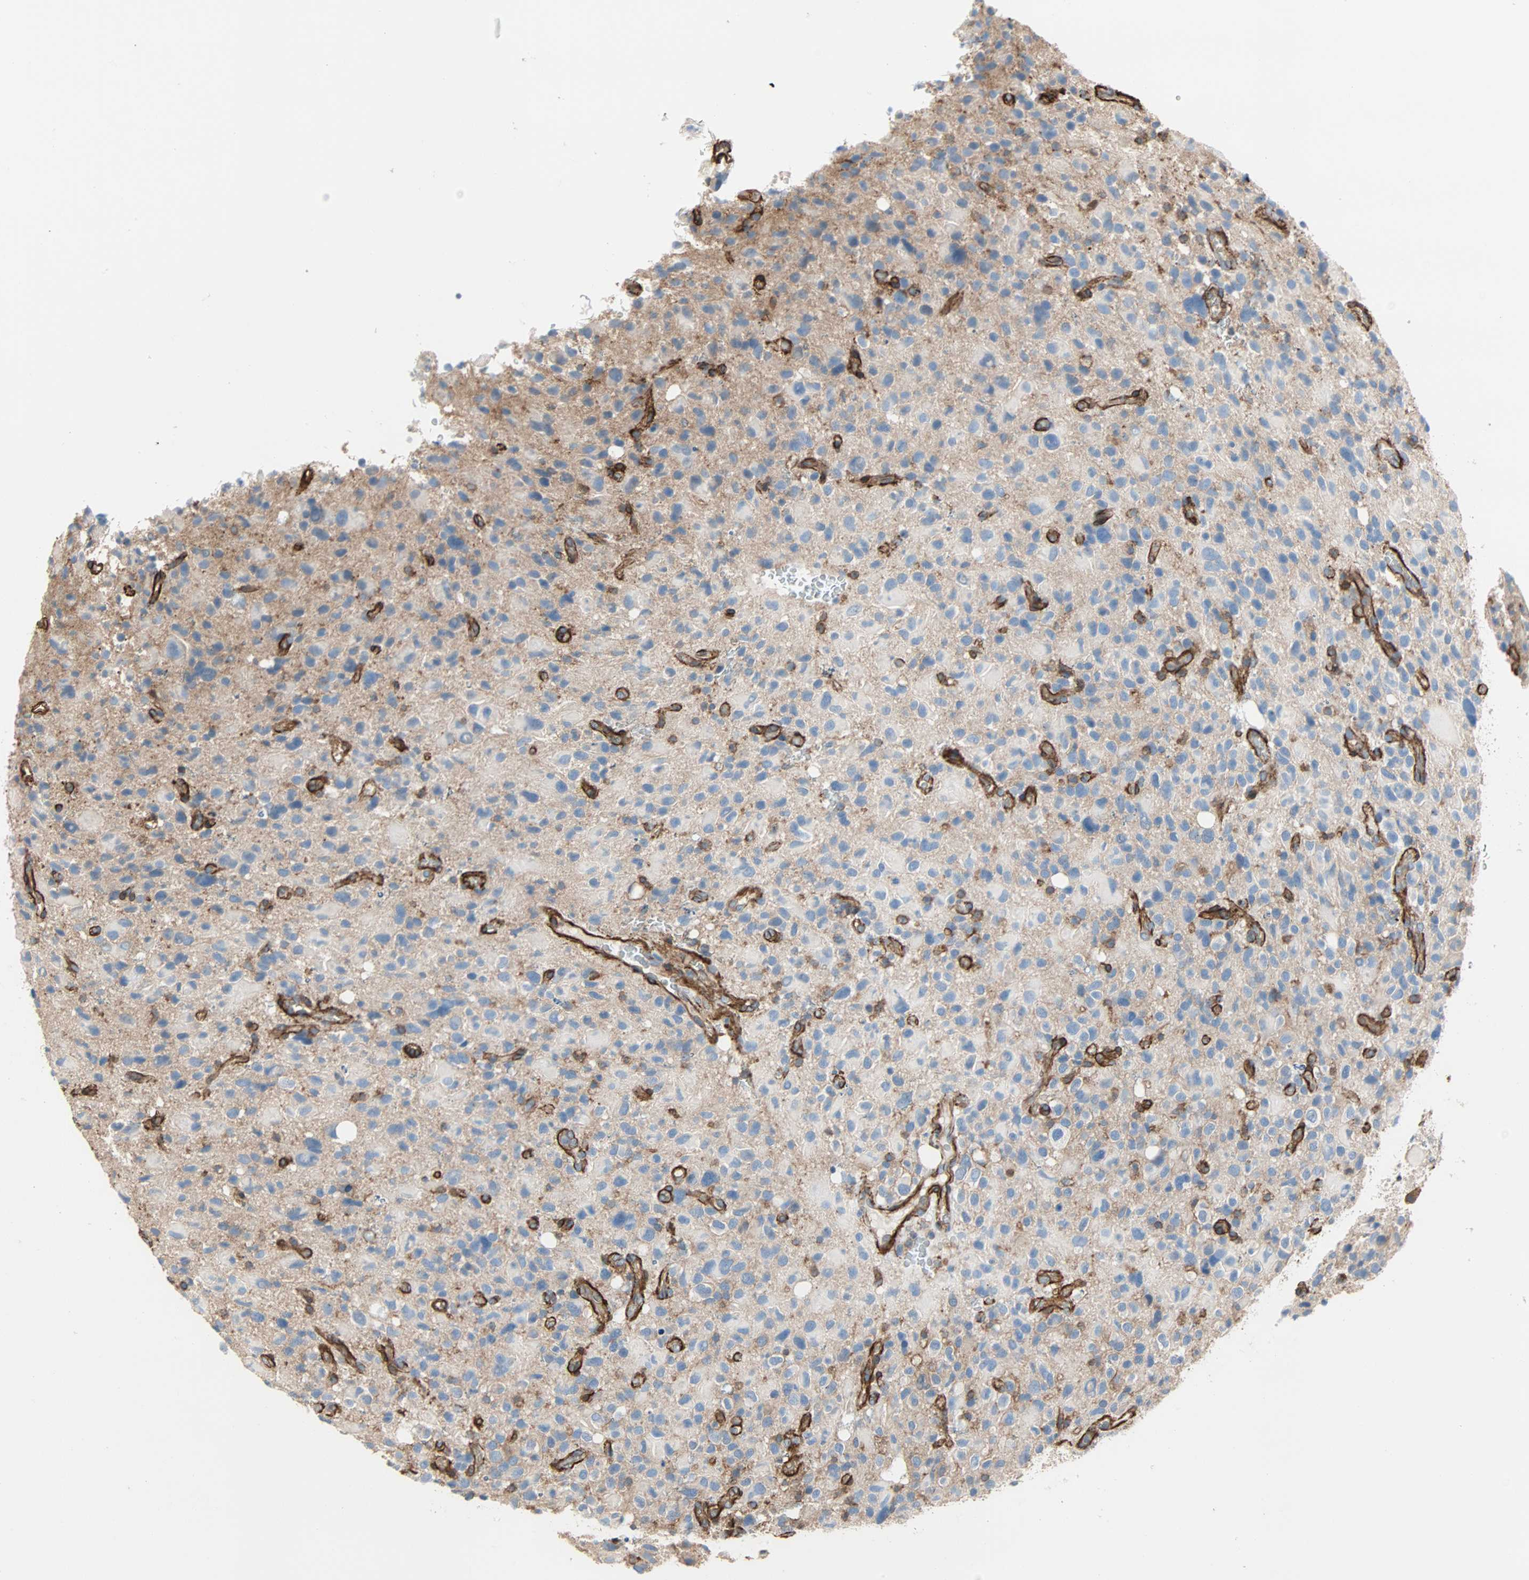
{"staining": {"intensity": "negative", "quantity": "none", "location": "none"}, "tissue": "glioma", "cell_type": "Tumor cells", "image_type": "cancer", "snomed": [{"axis": "morphology", "description": "Glioma, malignant, High grade"}, {"axis": "topography", "description": "Brain"}], "caption": "DAB (3,3'-diaminobenzidine) immunohistochemical staining of human glioma demonstrates no significant positivity in tumor cells. Nuclei are stained in blue.", "gene": "EPB41L2", "patient": {"sex": "male", "age": 48}}